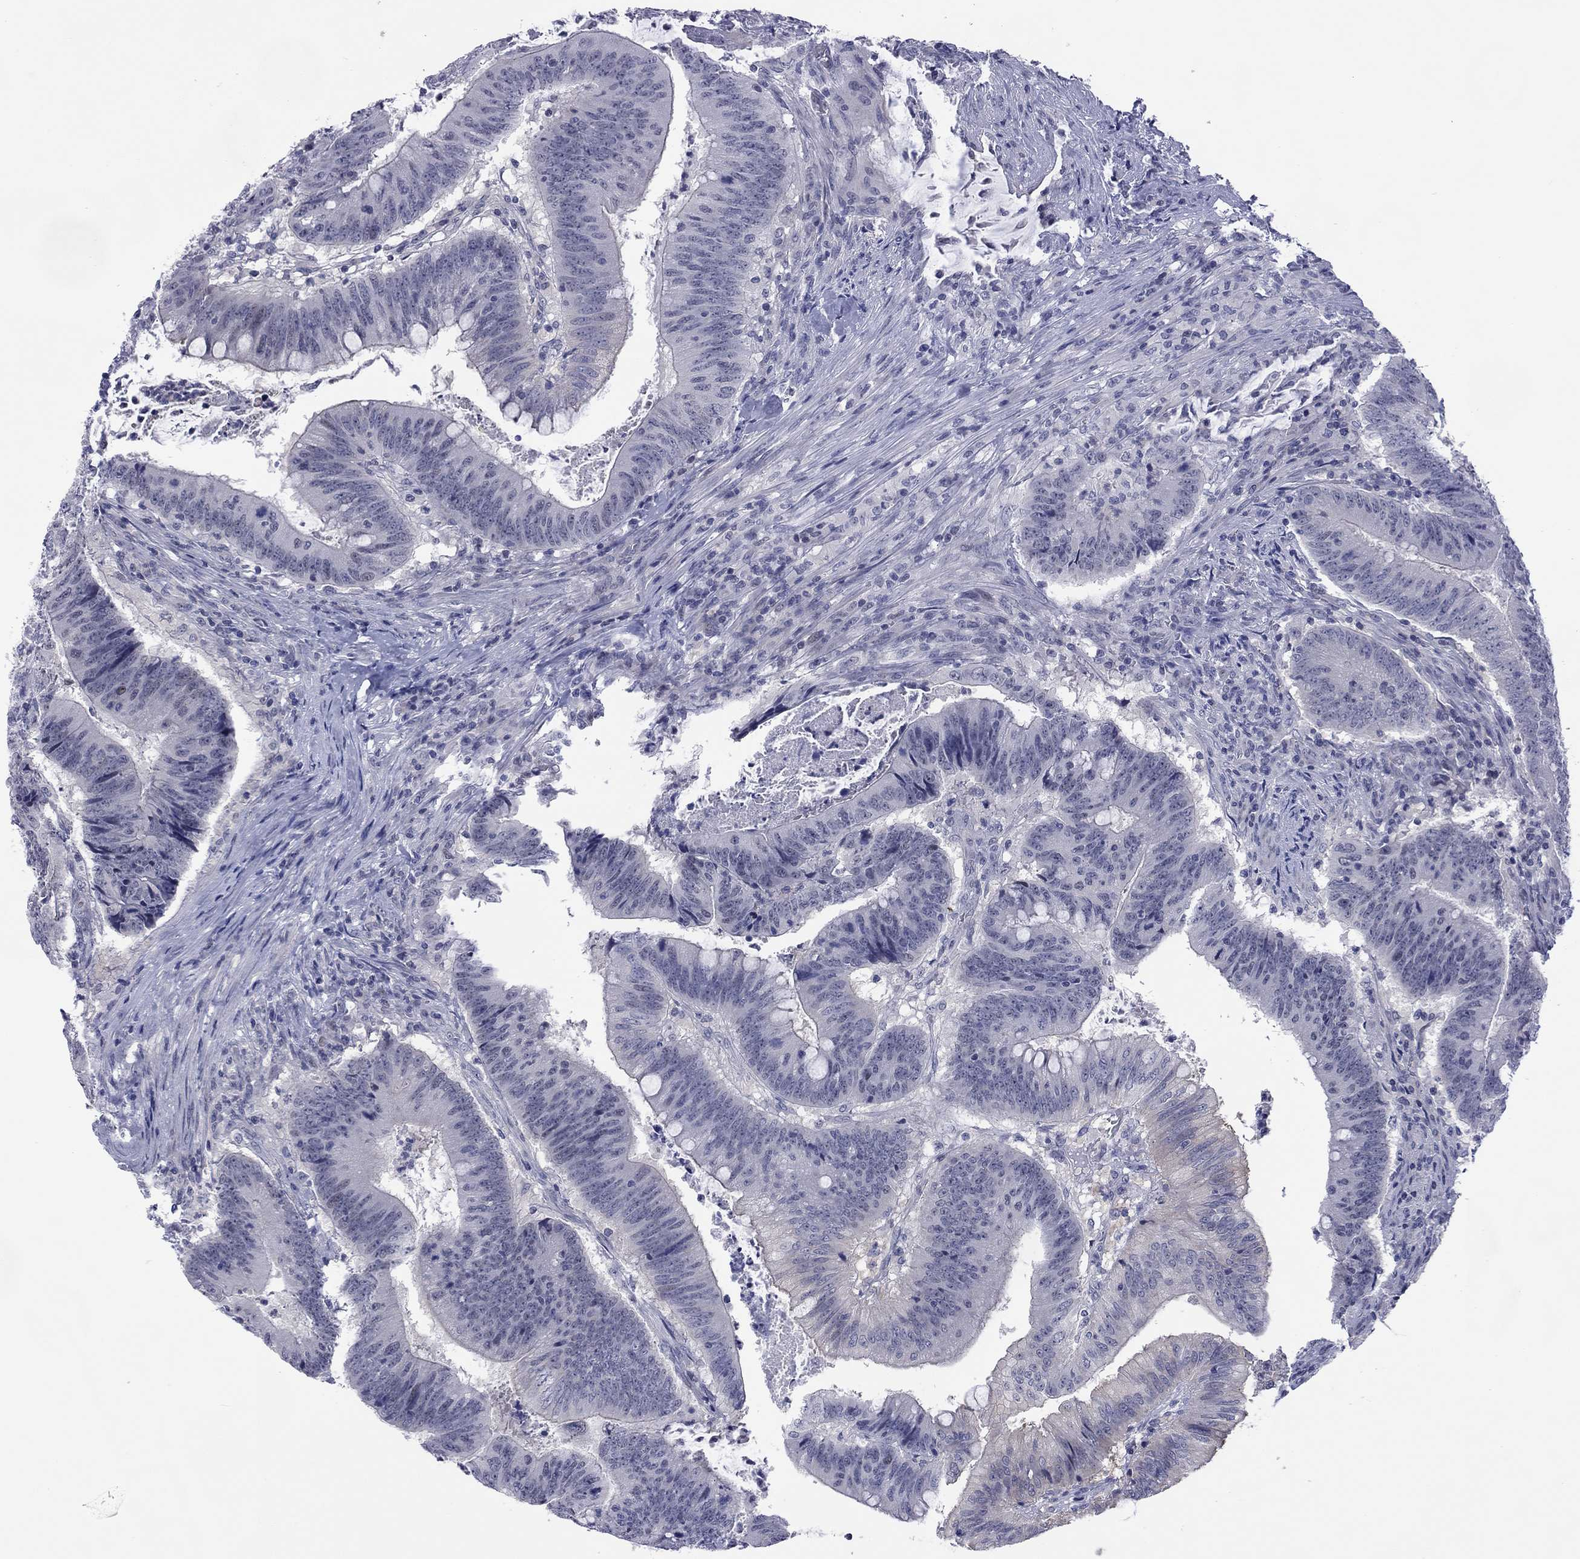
{"staining": {"intensity": "negative", "quantity": "none", "location": "none"}, "tissue": "colorectal cancer", "cell_type": "Tumor cells", "image_type": "cancer", "snomed": [{"axis": "morphology", "description": "Adenocarcinoma, NOS"}, {"axis": "topography", "description": "Colon"}], "caption": "This image is of adenocarcinoma (colorectal) stained with immunohistochemistry (IHC) to label a protein in brown with the nuclei are counter-stained blue. There is no staining in tumor cells.", "gene": "POU5F2", "patient": {"sex": "female", "age": 87}}